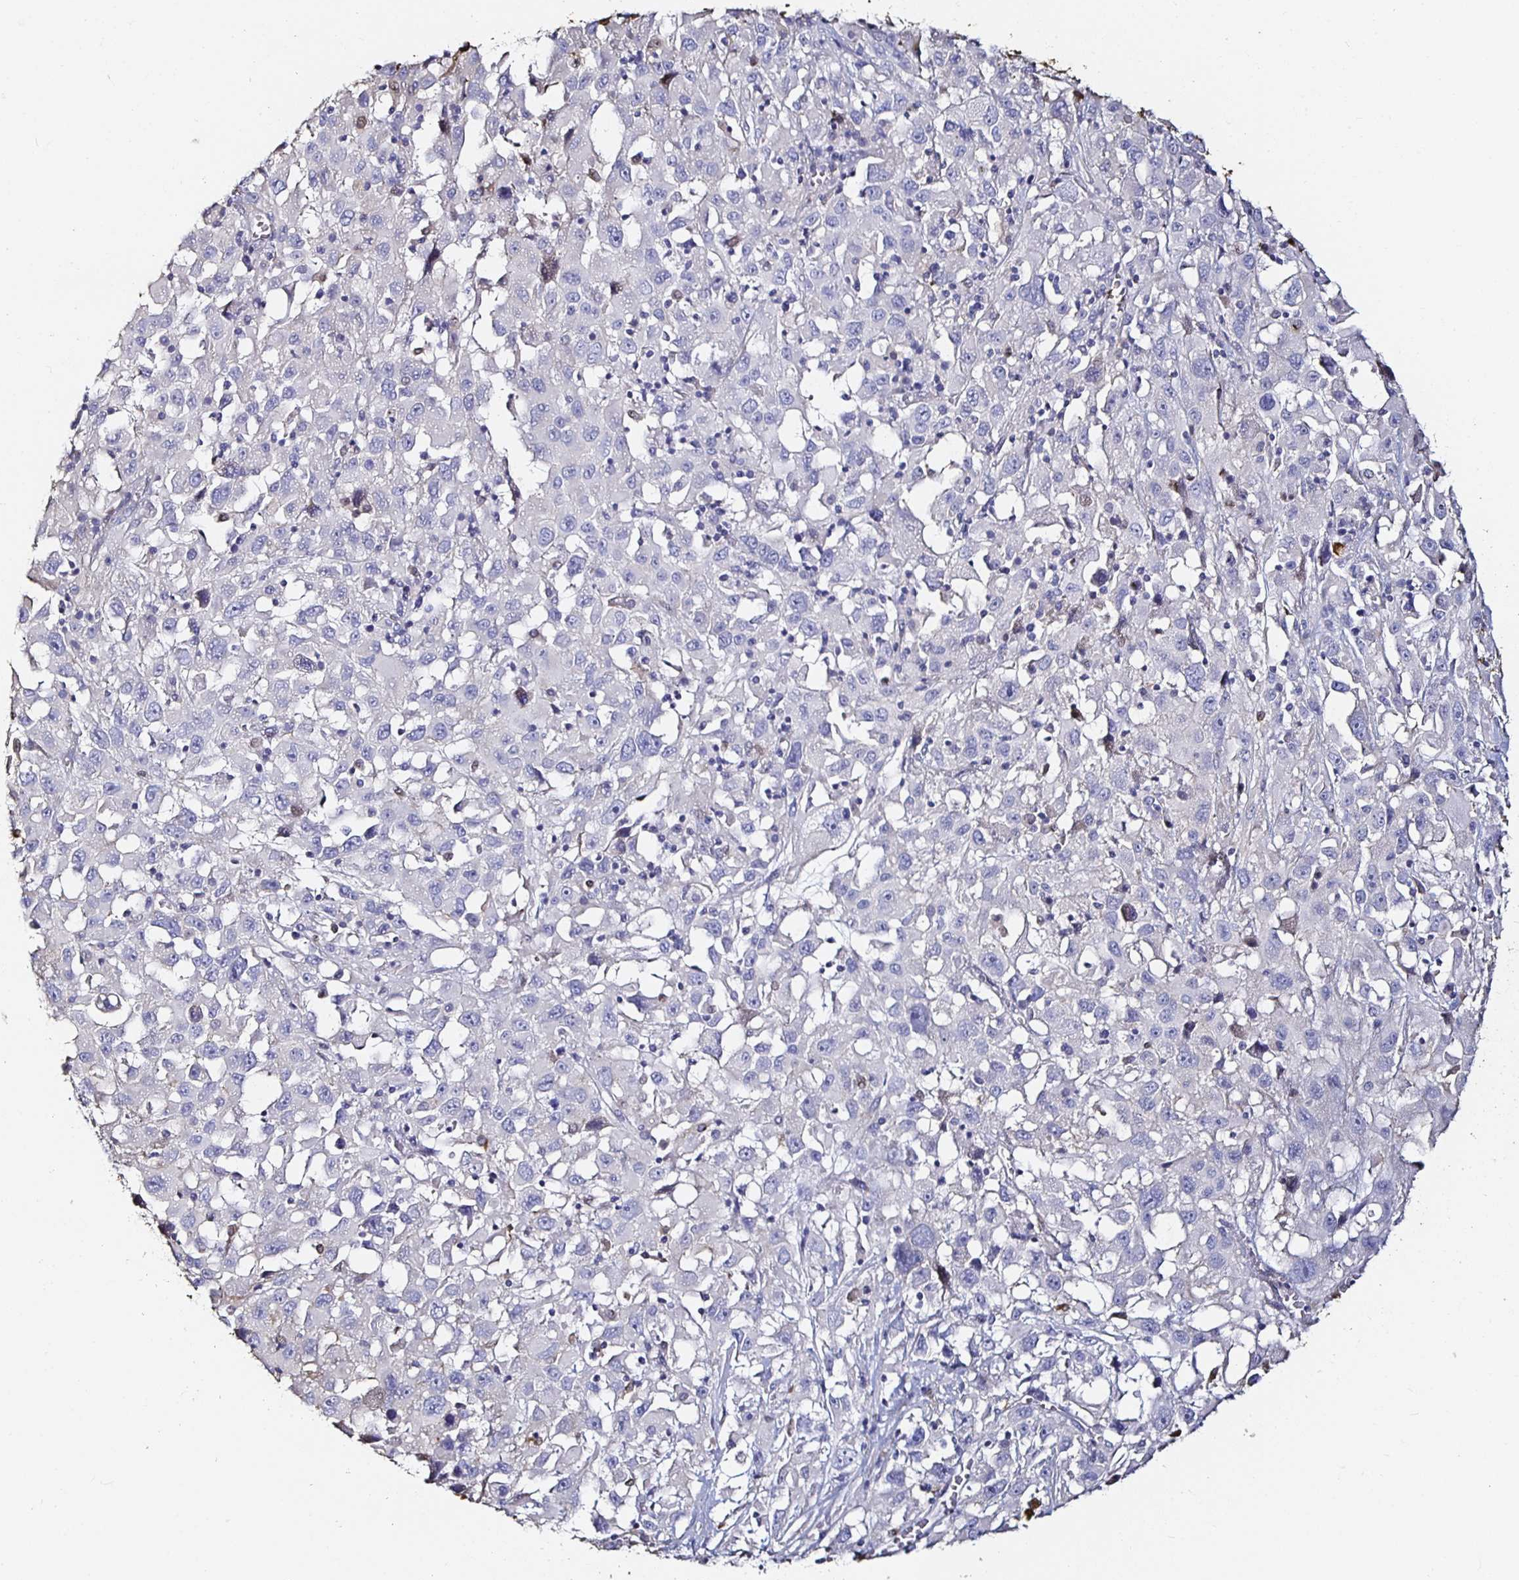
{"staining": {"intensity": "negative", "quantity": "none", "location": "none"}, "tissue": "melanoma", "cell_type": "Tumor cells", "image_type": "cancer", "snomed": [{"axis": "morphology", "description": "Malignant melanoma, Metastatic site"}, {"axis": "topography", "description": "Soft tissue"}], "caption": "A high-resolution histopathology image shows immunohistochemistry staining of melanoma, which displays no significant expression in tumor cells. The staining is performed using DAB (3,3'-diaminobenzidine) brown chromogen with nuclei counter-stained in using hematoxylin.", "gene": "TLR4", "patient": {"sex": "male", "age": 50}}